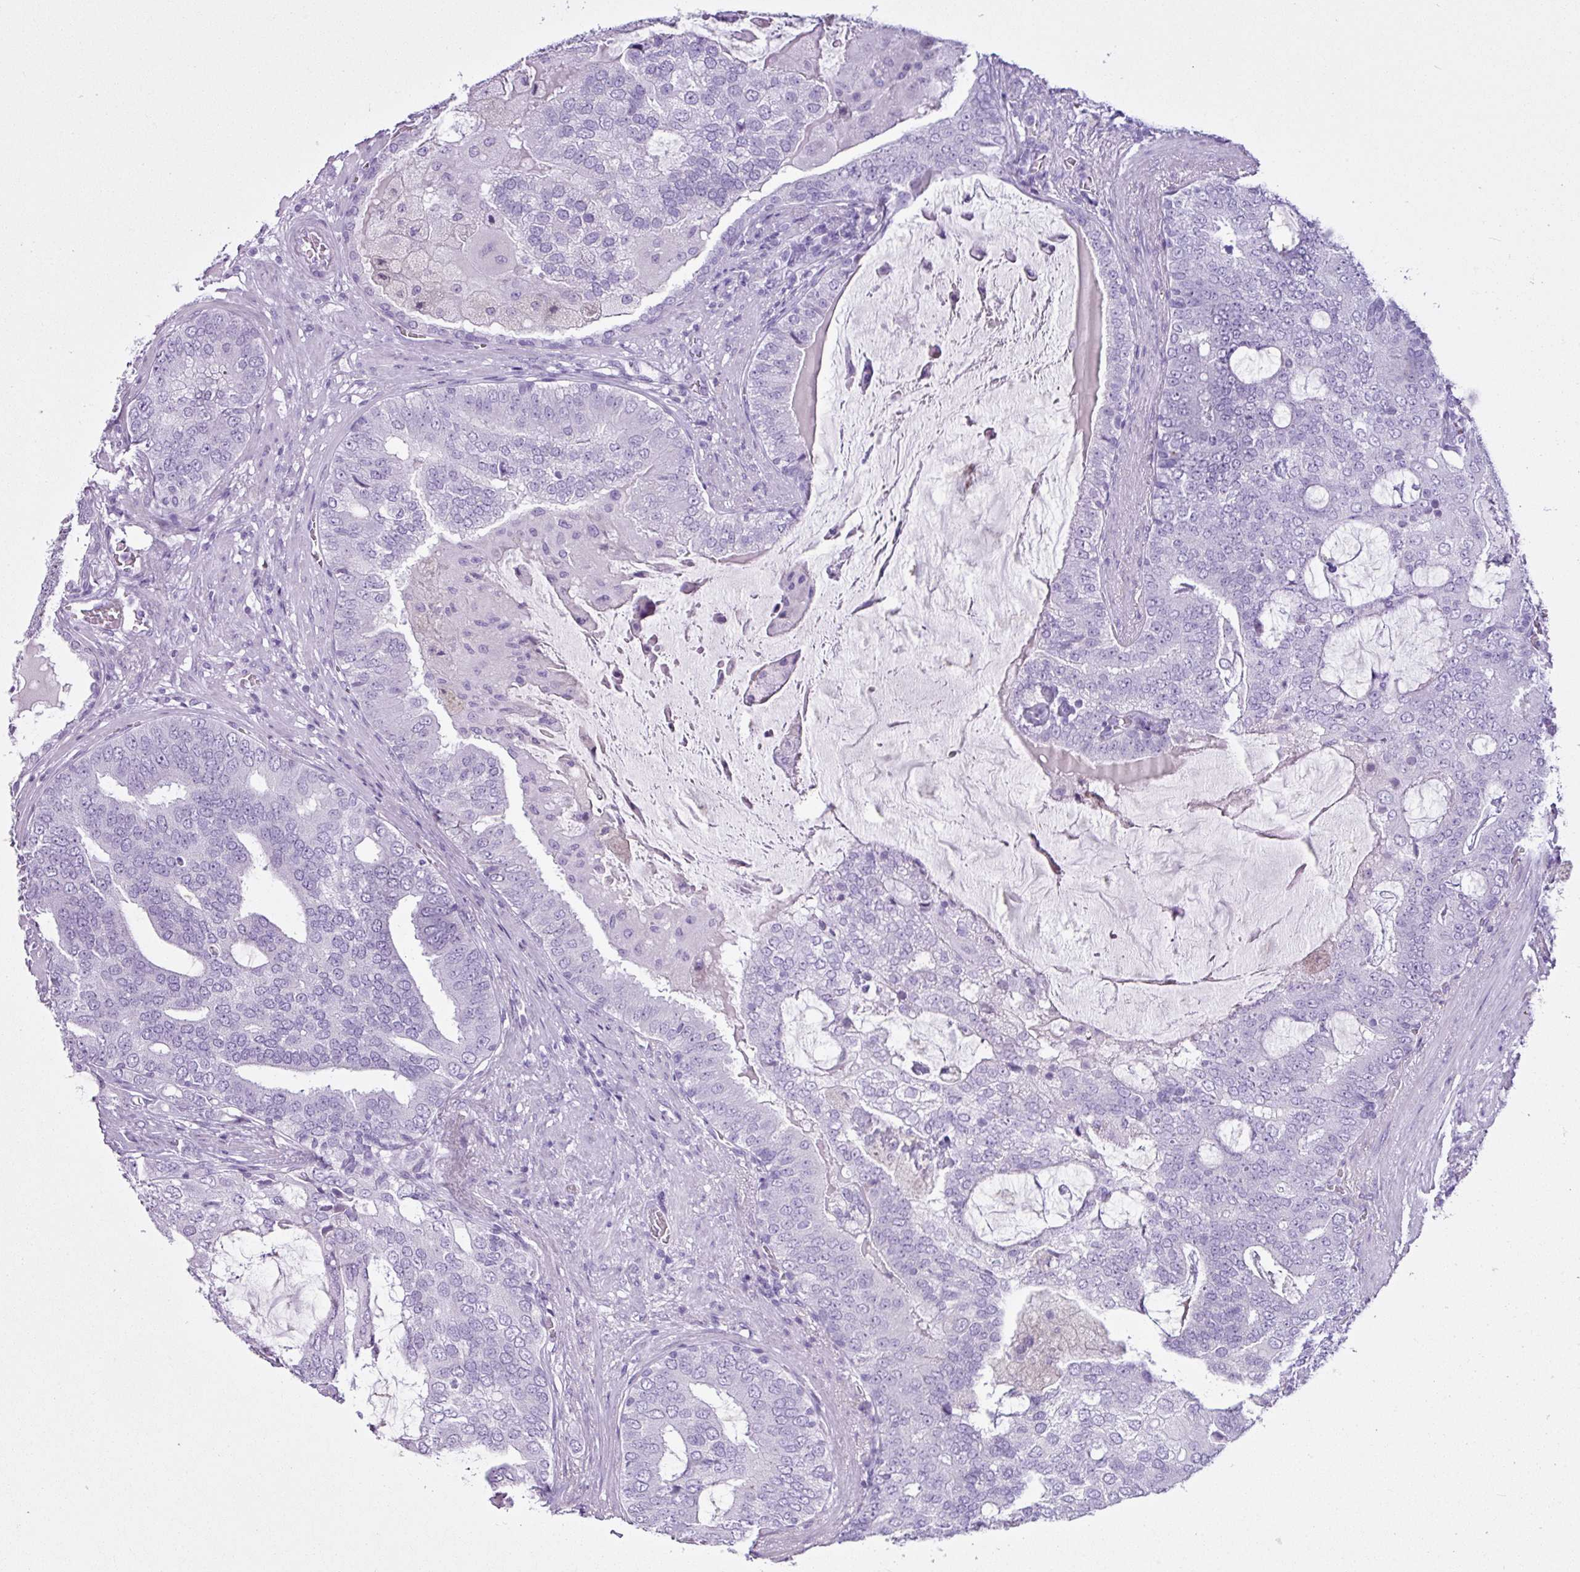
{"staining": {"intensity": "negative", "quantity": "none", "location": "none"}, "tissue": "prostate cancer", "cell_type": "Tumor cells", "image_type": "cancer", "snomed": [{"axis": "morphology", "description": "Adenocarcinoma, High grade"}, {"axis": "topography", "description": "Prostate"}], "caption": "Prostate adenocarcinoma (high-grade) was stained to show a protein in brown. There is no significant positivity in tumor cells.", "gene": "LILRB4", "patient": {"sex": "male", "age": 55}}